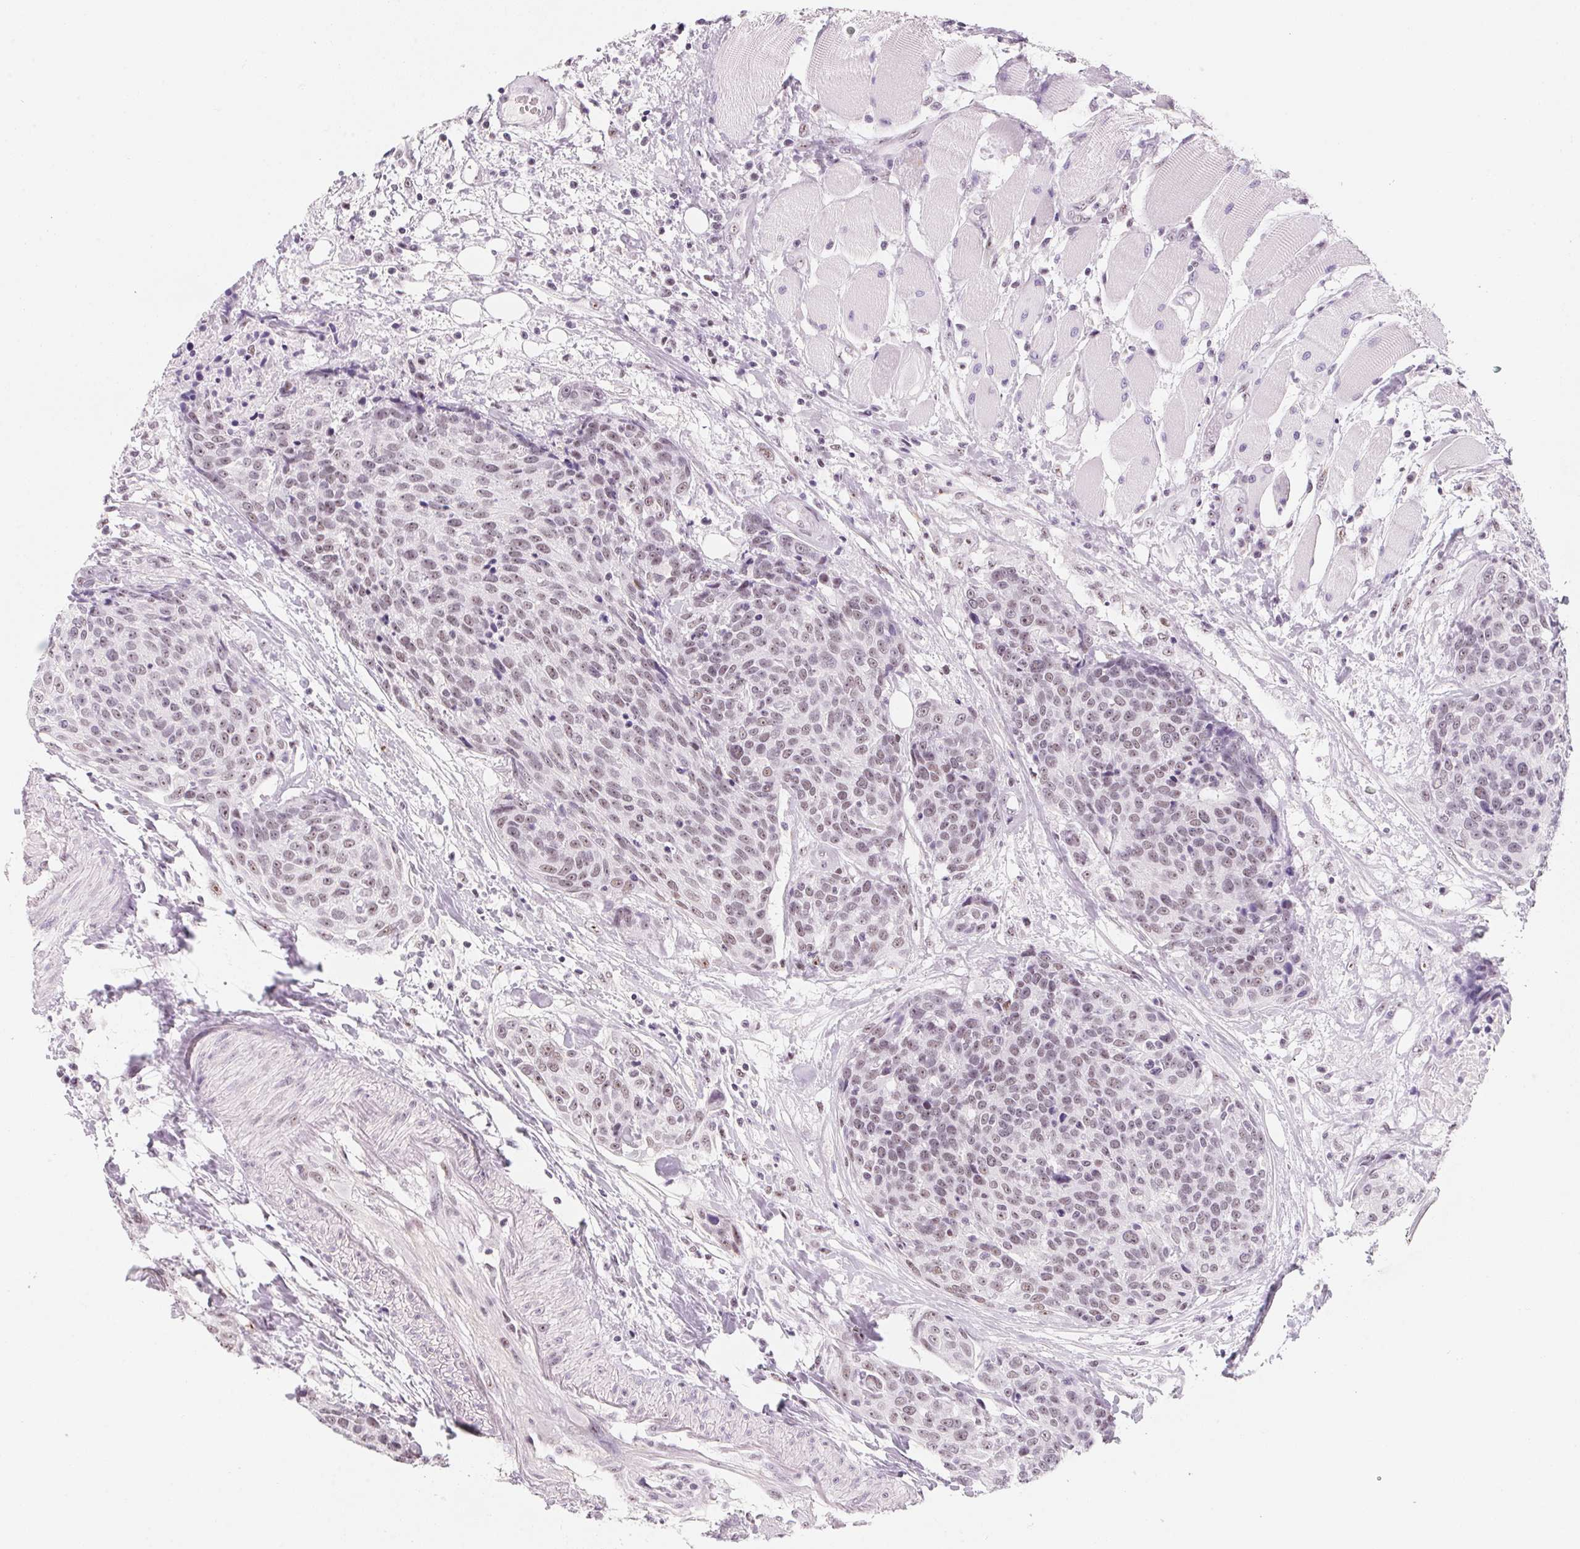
{"staining": {"intensity": "weak", "quantity": "25%-75%", "location": "nuclear"}, "tissue": "head and neck cancer", "cell_type": "Tumor cells", "image_type": "cancer", "snomed": [{"axis": "morphology", "description": "Squamous cell carcinoma, NOS"}, {"axis": "topography", "description": "Oral tissue"}, {"axis": "topography", "description": "Head-Neck"}], "caption": "An immunohistochemistry (IHC) histopathology image of tumor tissue is shown. Protein staining in brown highlights weak nuclear positivity in head and neck cancer (squamous cell carcinoma) within tumor cells.", "gene": "ZIC4", "patient": {"sex": "male", "age": 64}}